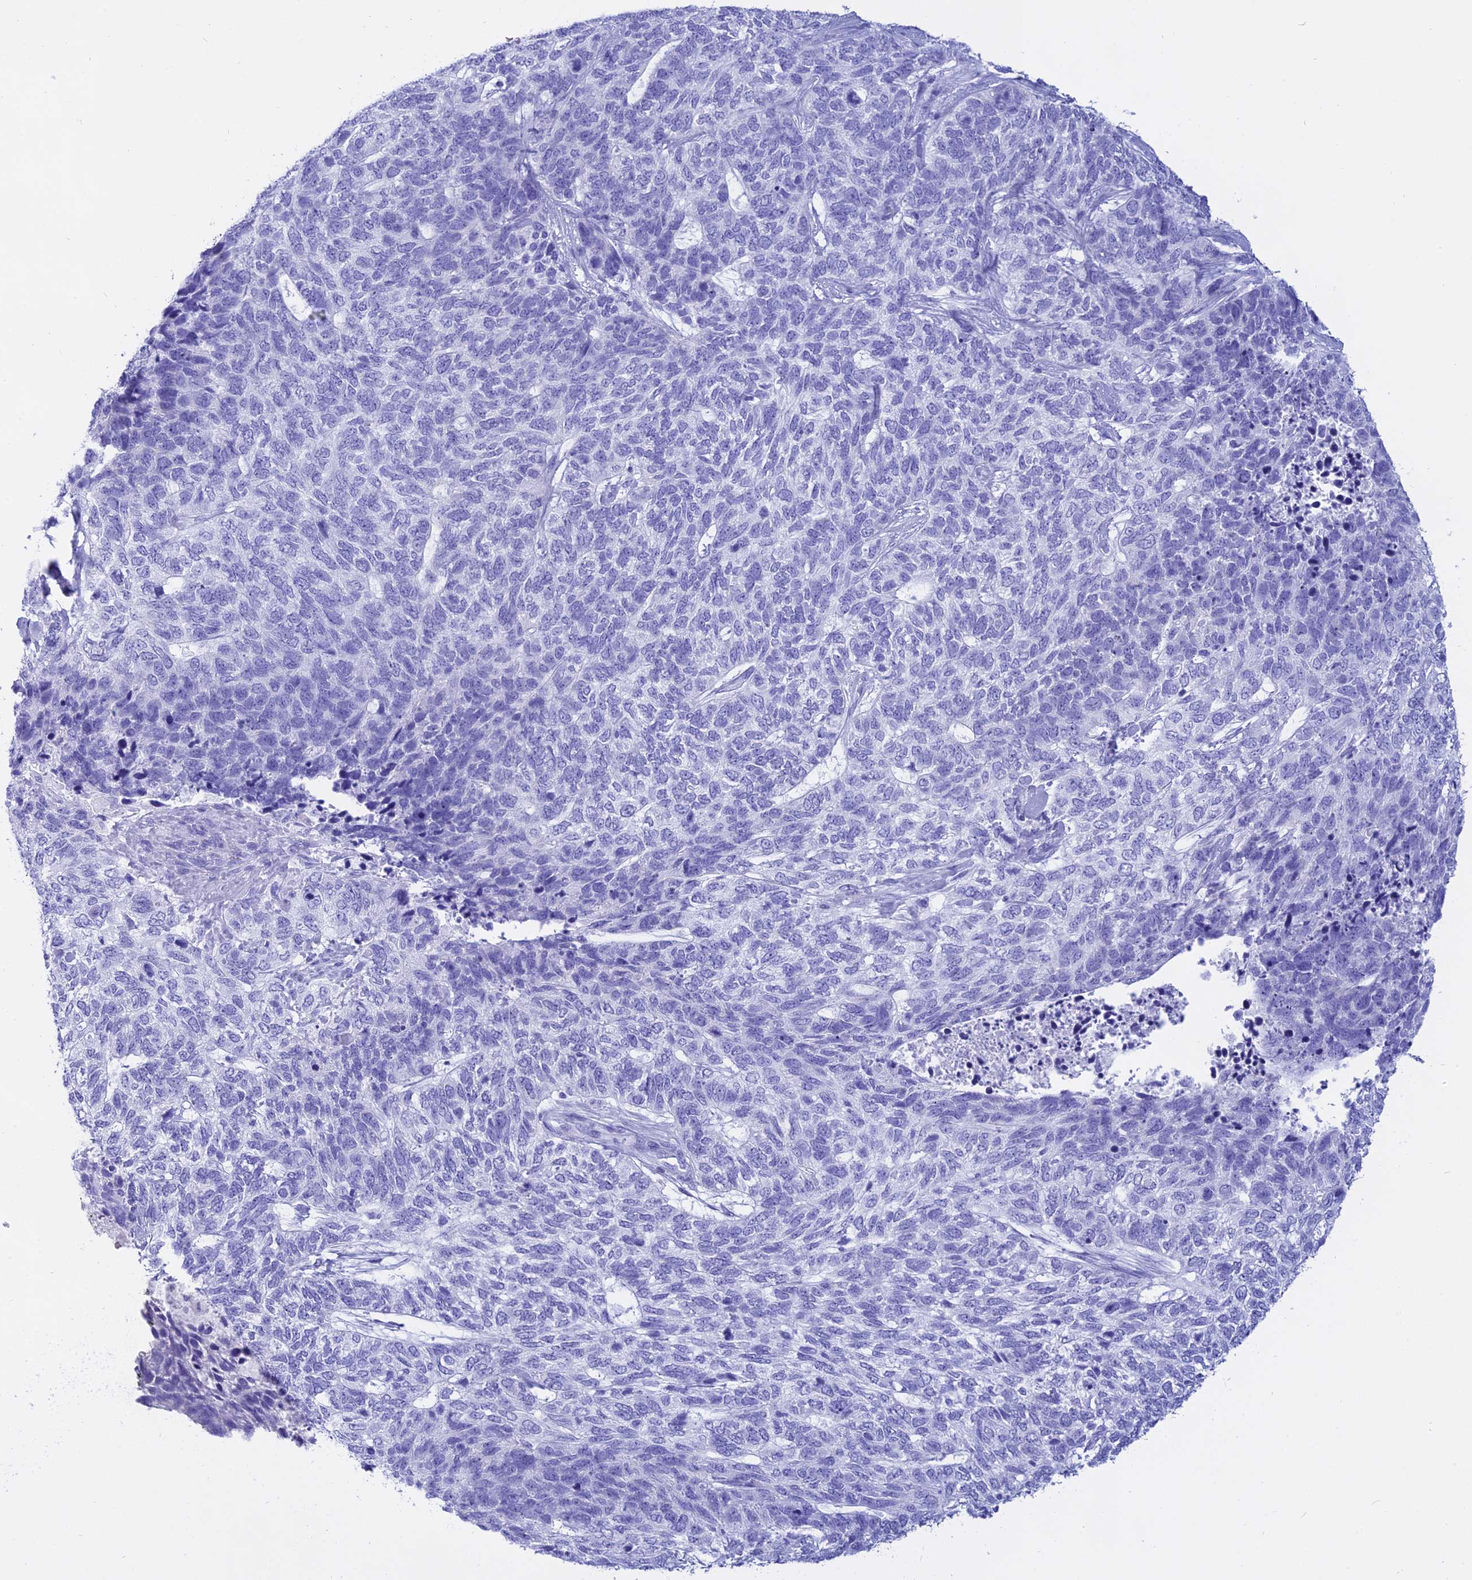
{"staining": {"intensity": "negative", "quantity": "none", "location": "none"}, "tissue": "skin cancer", "cell_type": "Tumor cells", "image_type": "cancer", "snomed": [{"axis": "morphology", "description": "Basal cell carcinoma"}, {"axis": "topography", "description": "Skin"}], "caption": "DAB (3,3'-diaminobenzidine) immunohistochemical staining of human basal cell carcinoma (skin) demonstrates no significant staining in tumor cells.", "gene": "ISCA1", "patient": {"sex": "female", "age": 65}}